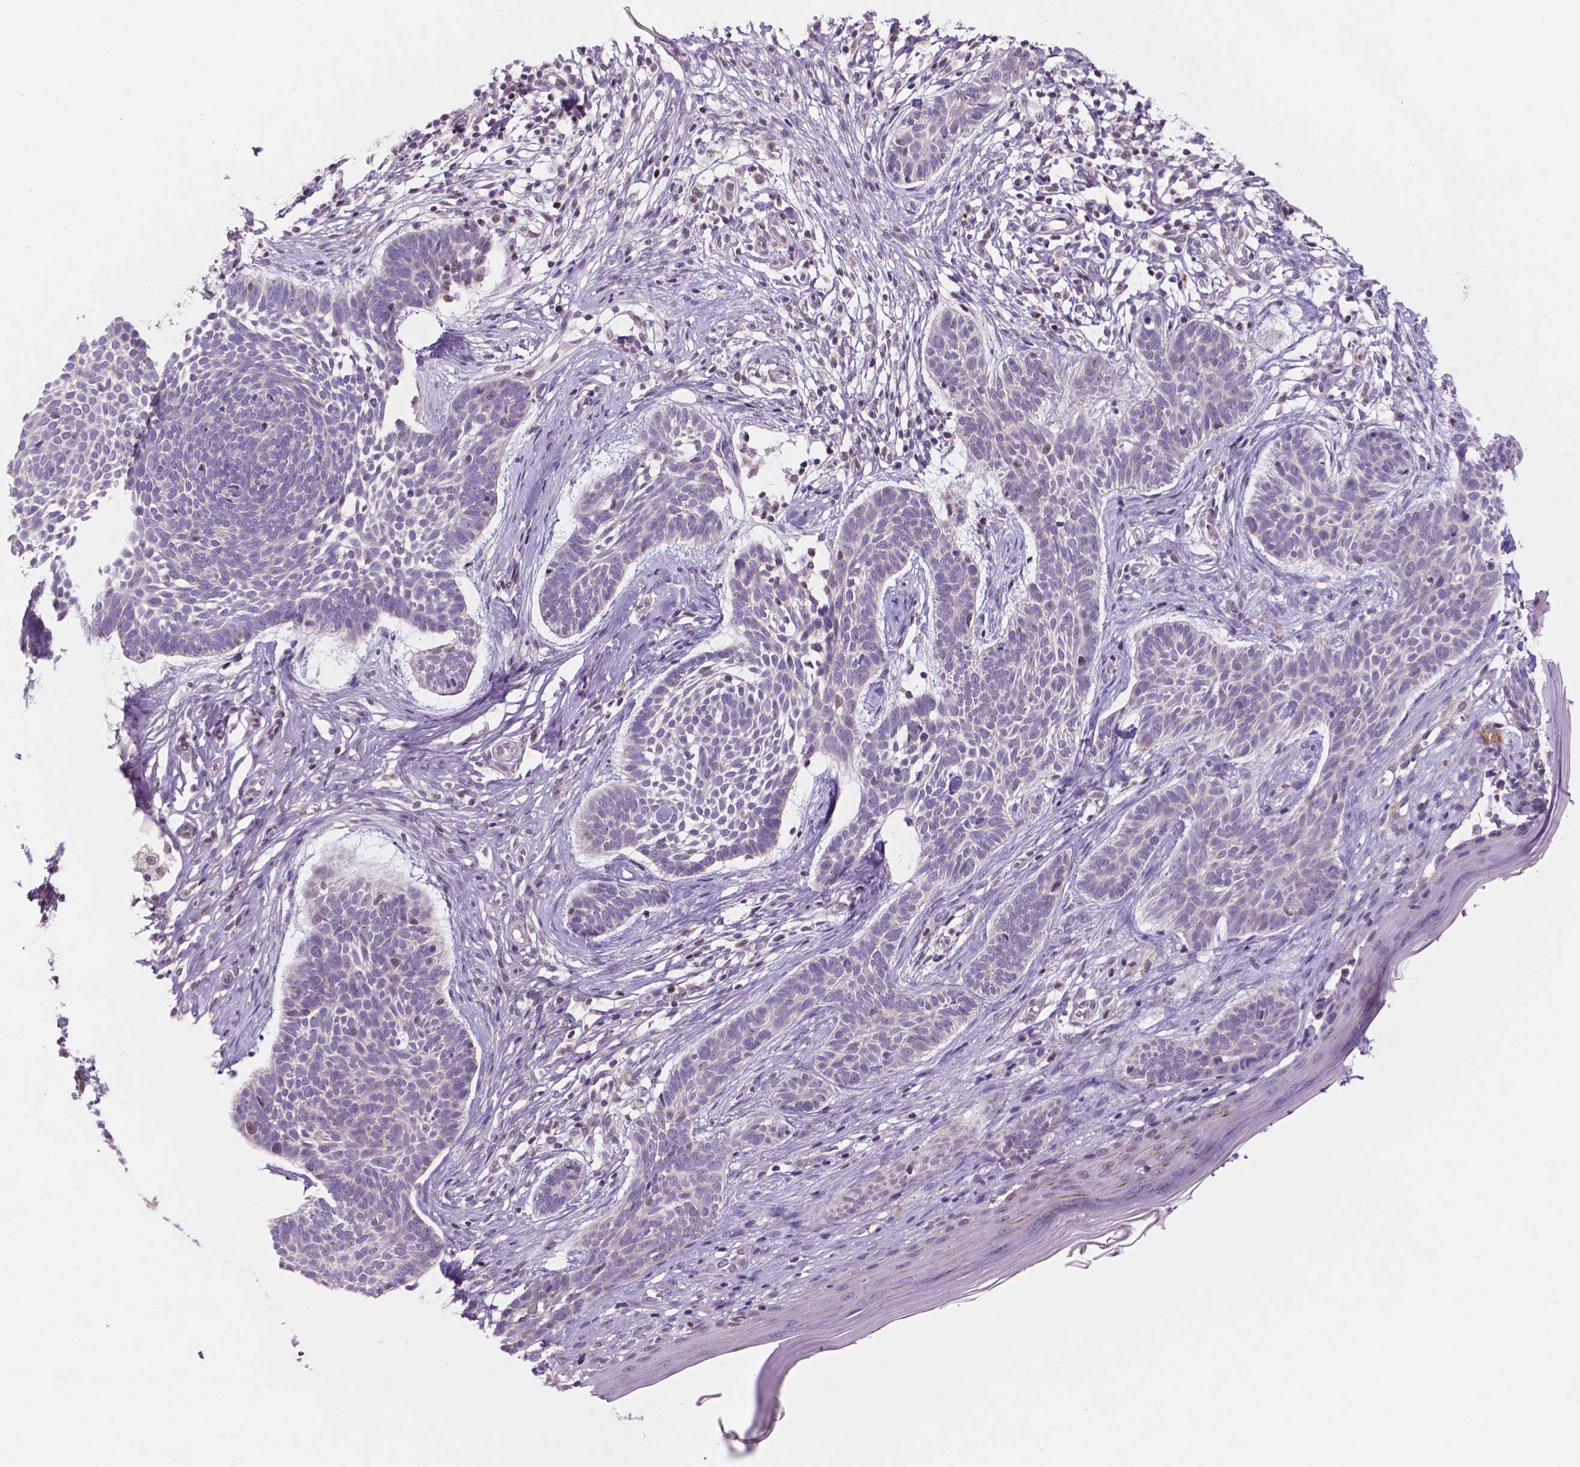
{"staining": {"intensity": "negative", "quantity": "none", "location": "none"}, "tissue": "skin cancer", "cell_type": "Tumor cells", "image_type": "cancer", "snomed": [{"axis": "morphology", "description": "Basal cell carcinoma"}, {"axis": "topography", "description": "Skin"}], "caption": "Histopathology image shows no protein expression in tumor cells of basal cell carcinoma (skin) tissue. (DAB (3,3'-diaminobenzidine) IHC with hematoxylin counter stain).", "gene": "FAM50B", "patient": {"sex": "male", "age": 85}}